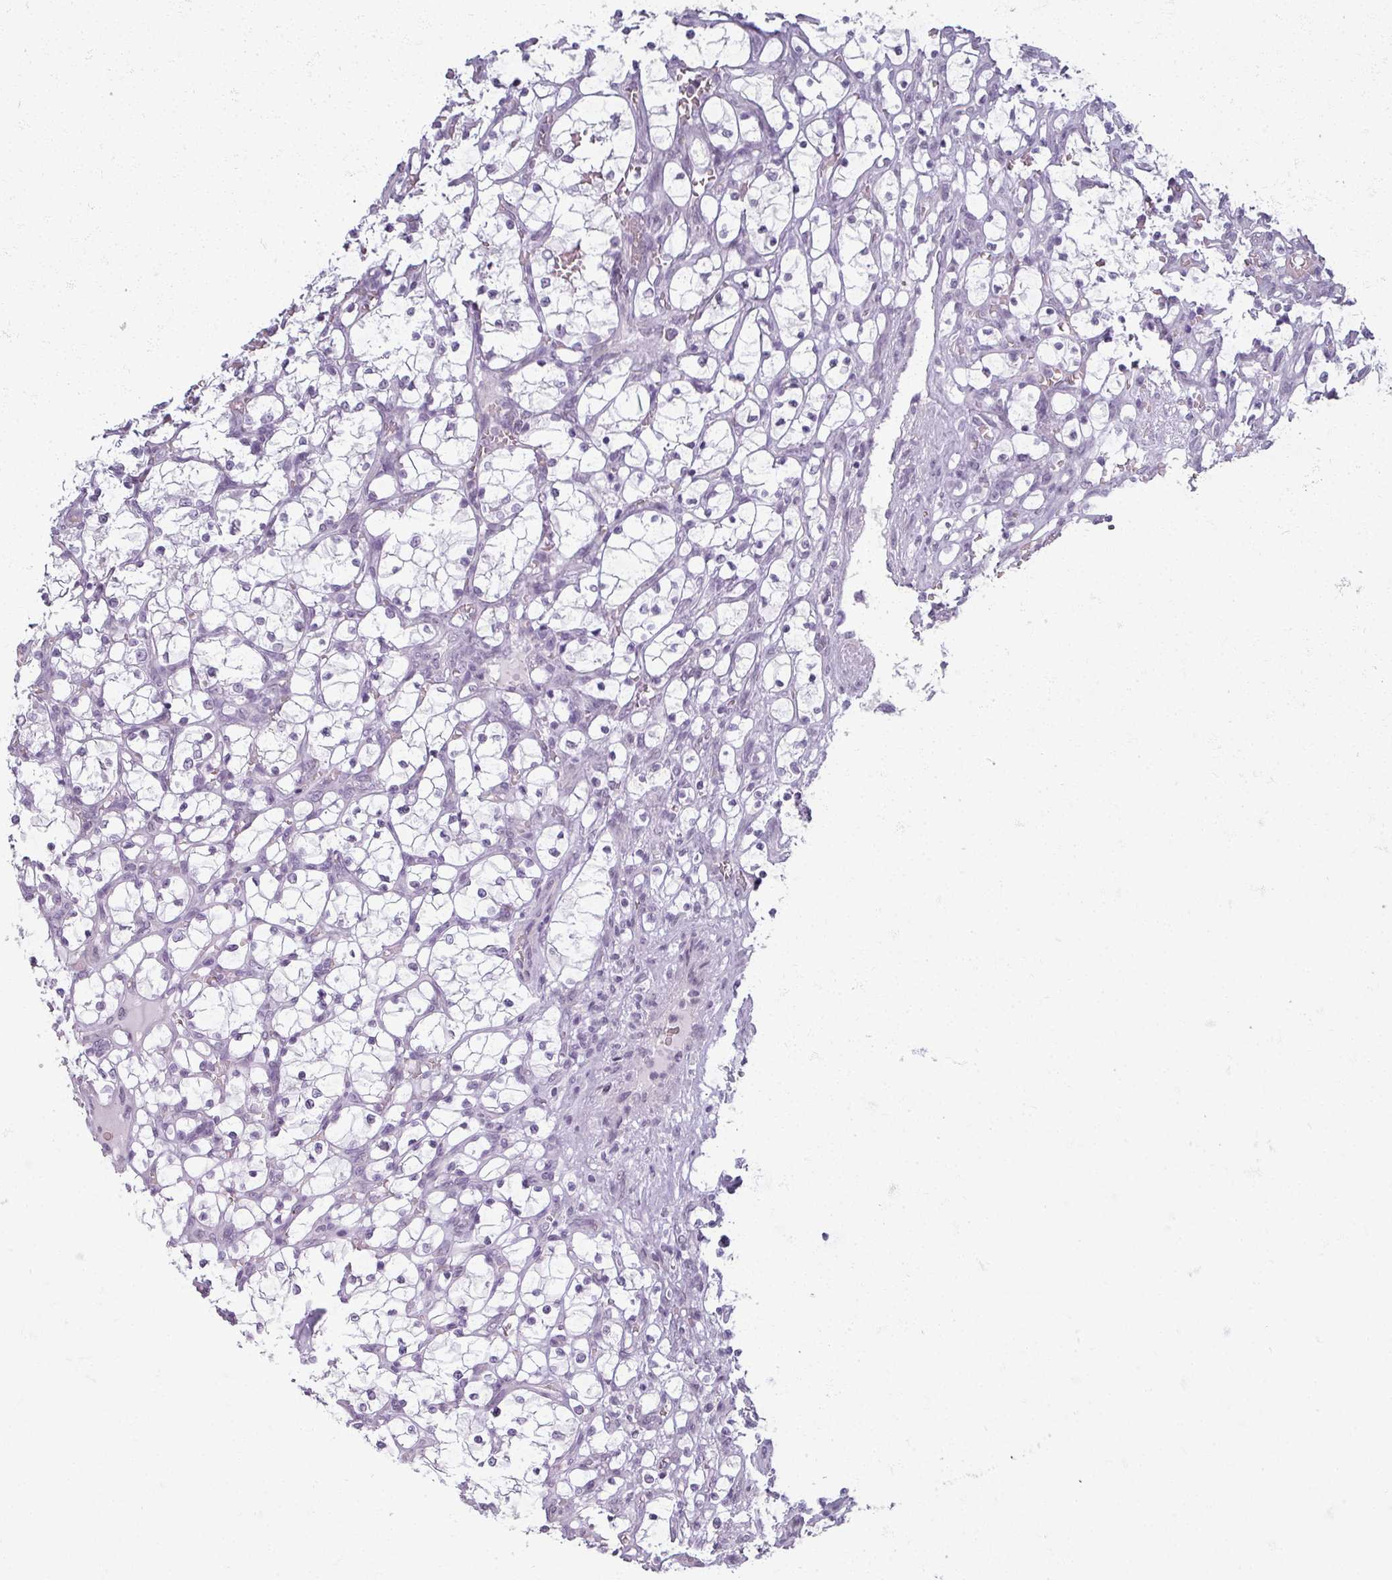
{"staining": {"intensity": "negative", "quantity": "none", "location": "none"}, "tissue": "renal cancer", "cell_type": "Tumor cells", "image_type": "cancer", "snomed": [{"axis": "morphology", "description": "Adenocarcinoma, NOS"}, {"axis": "topography", "description": "Kidney"}], "caption": "Tumor cells are negative for brown protein staining in renal adenocarcinoma.", "gene": "RFPL2", "patient": {"sex": "female", "age": 69}}